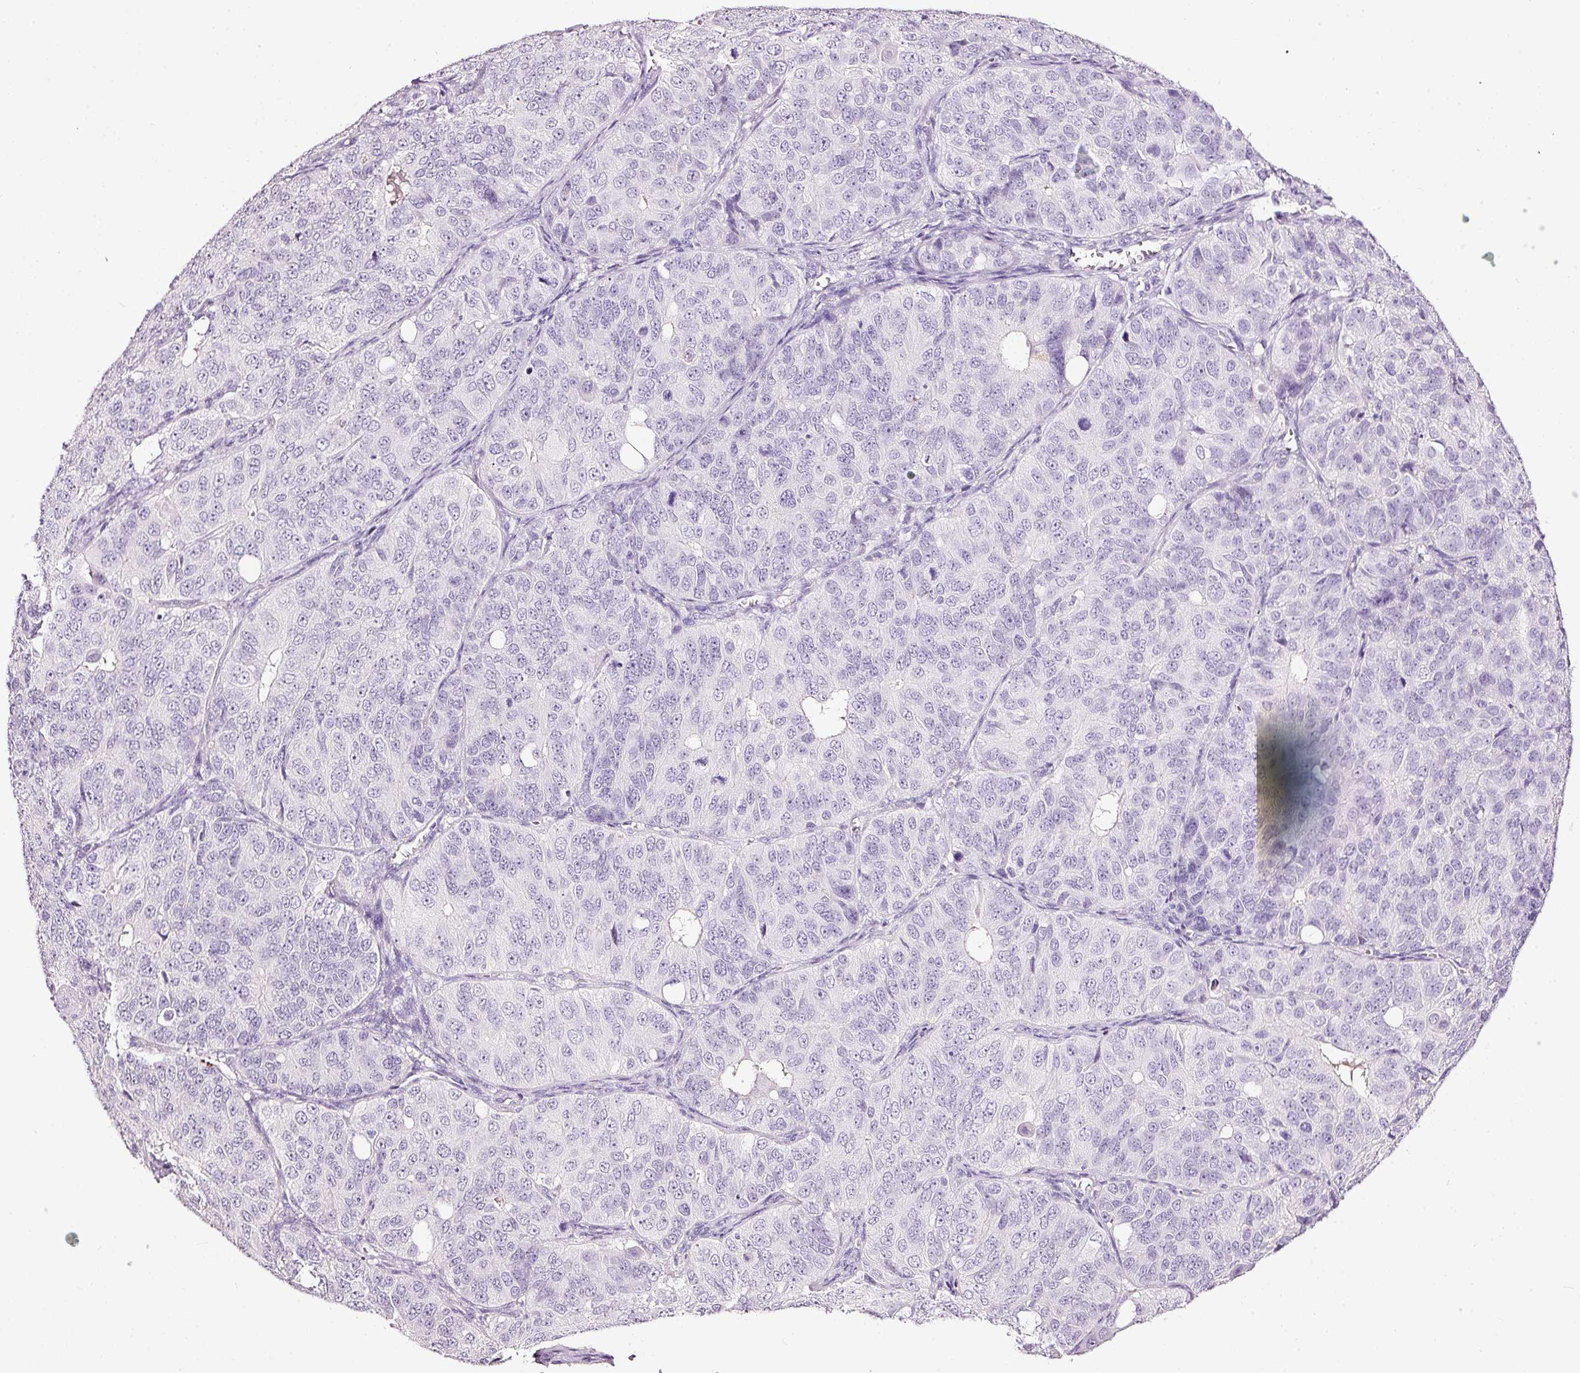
{"staining": {"intensity": "negative", "quantity": "none", "location": "none"}, "tissue": "ovarian cancer", "cell_type": "Tumor cells", "image_type": "cancer", "snomed": [{"axis": "morphology", "description": "Carcinoma, endometroid"}, {"axis": "topography", "description": "Ovary"}], "caption": "IHC photomicrograph of neoplastic tissue: ovarian cancer stained with DAB exhibits no significant protein expression in tumor cells.", "gene": "LAMP3", "patient": {"sex": "female", "age": 51}}